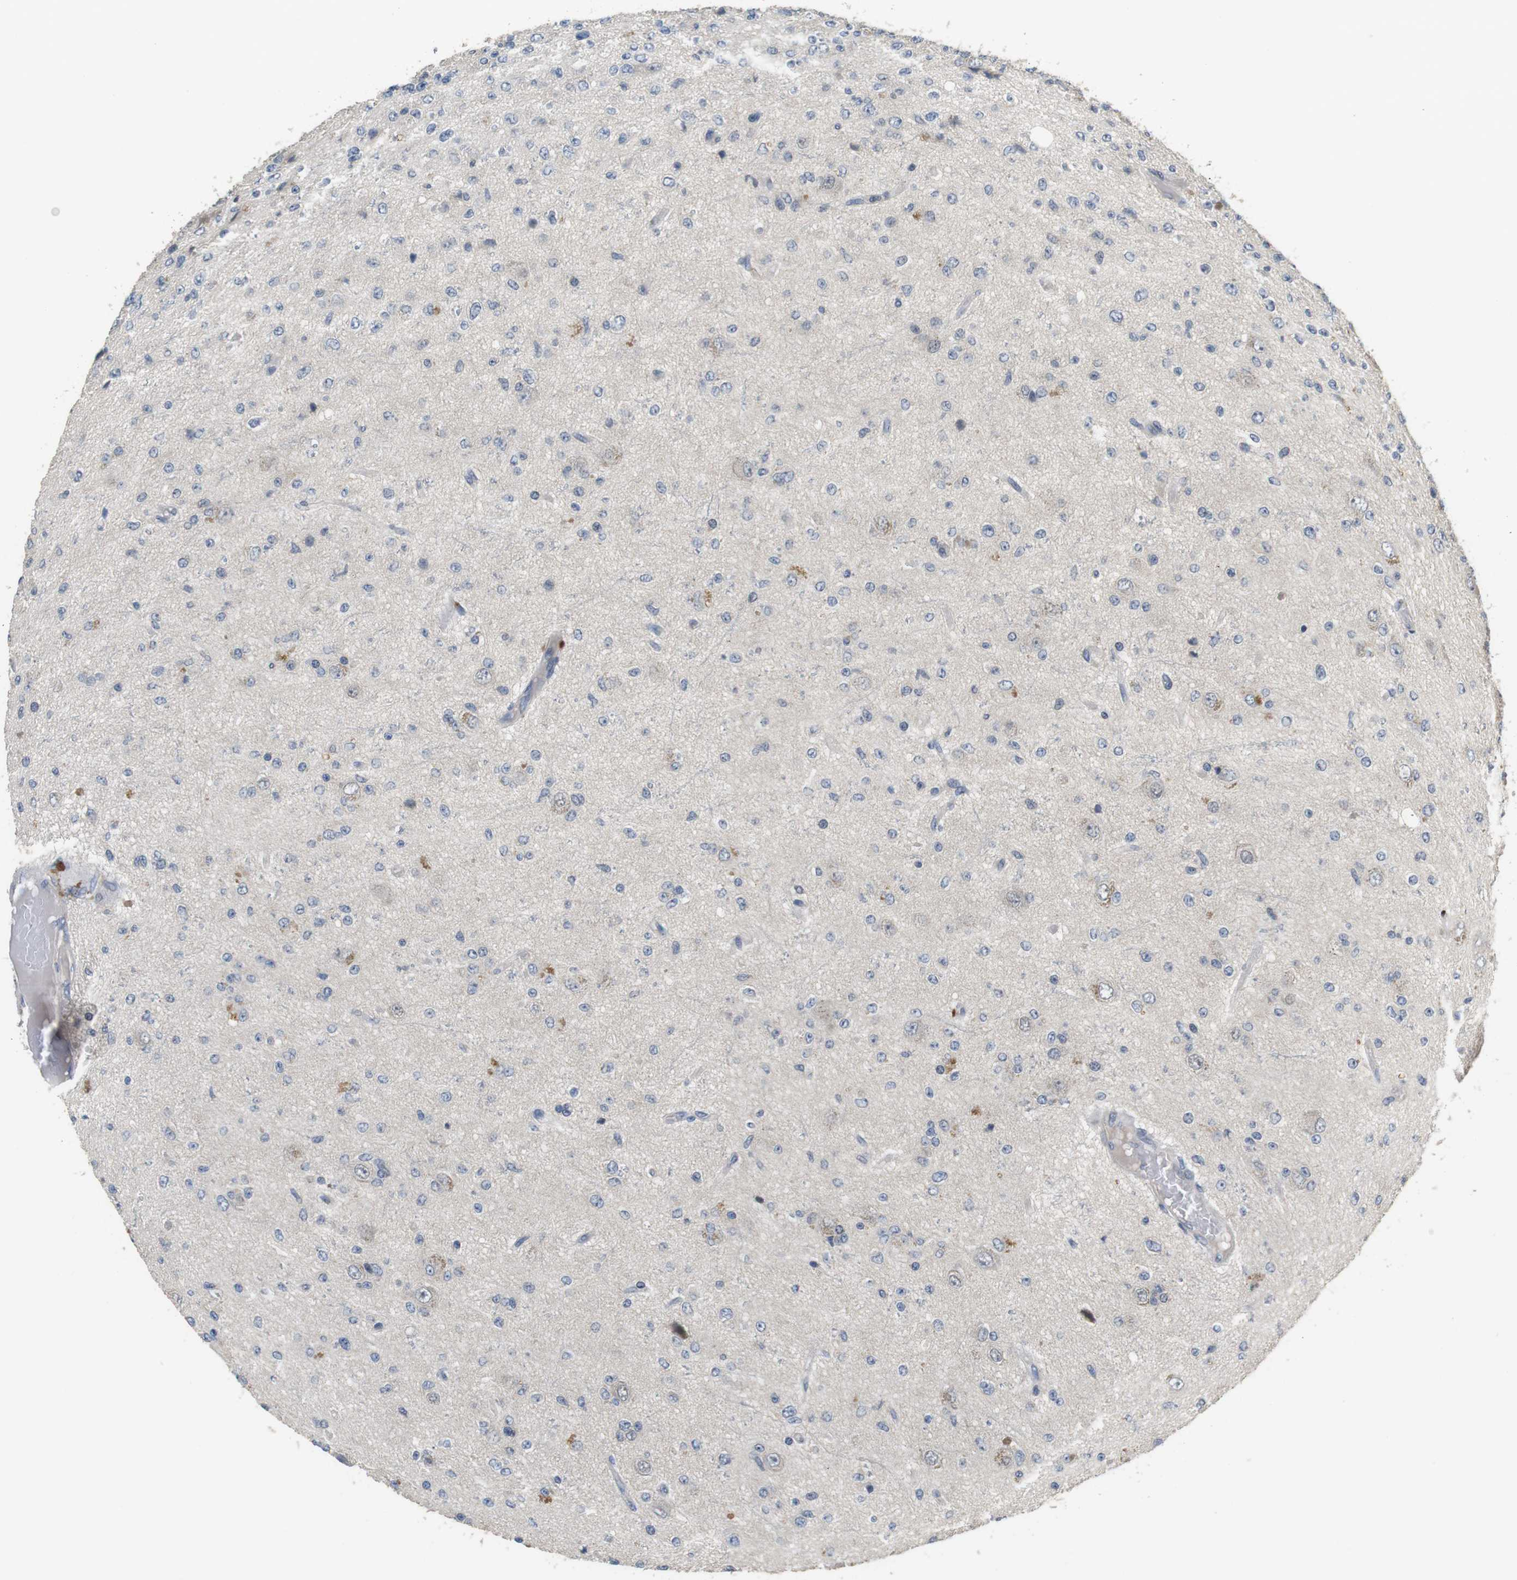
{"staining": {"intensity": "negative", "quantity": "none", "location": "none"}, "tissue": "glioma", "cell_type": "Tumor cells", "image_type": "cancer", "snomed": [{"axis": "morphology", "description": "Glioma, malignant, High grade"}, {"axis": "topography", "description": "pancreas cauda"}], "caption": "Immunohistochemistry of malignant glioma (high-grade) displays no positivity in tumor cells. The staining was performed using DAB to visualize the protein expression in brown, while the nuclei were stained in blue with hematoxylin (Magnification: 20x).", "gene": "ADGRL3", "patient": {"sex": "male", "age": 60}}